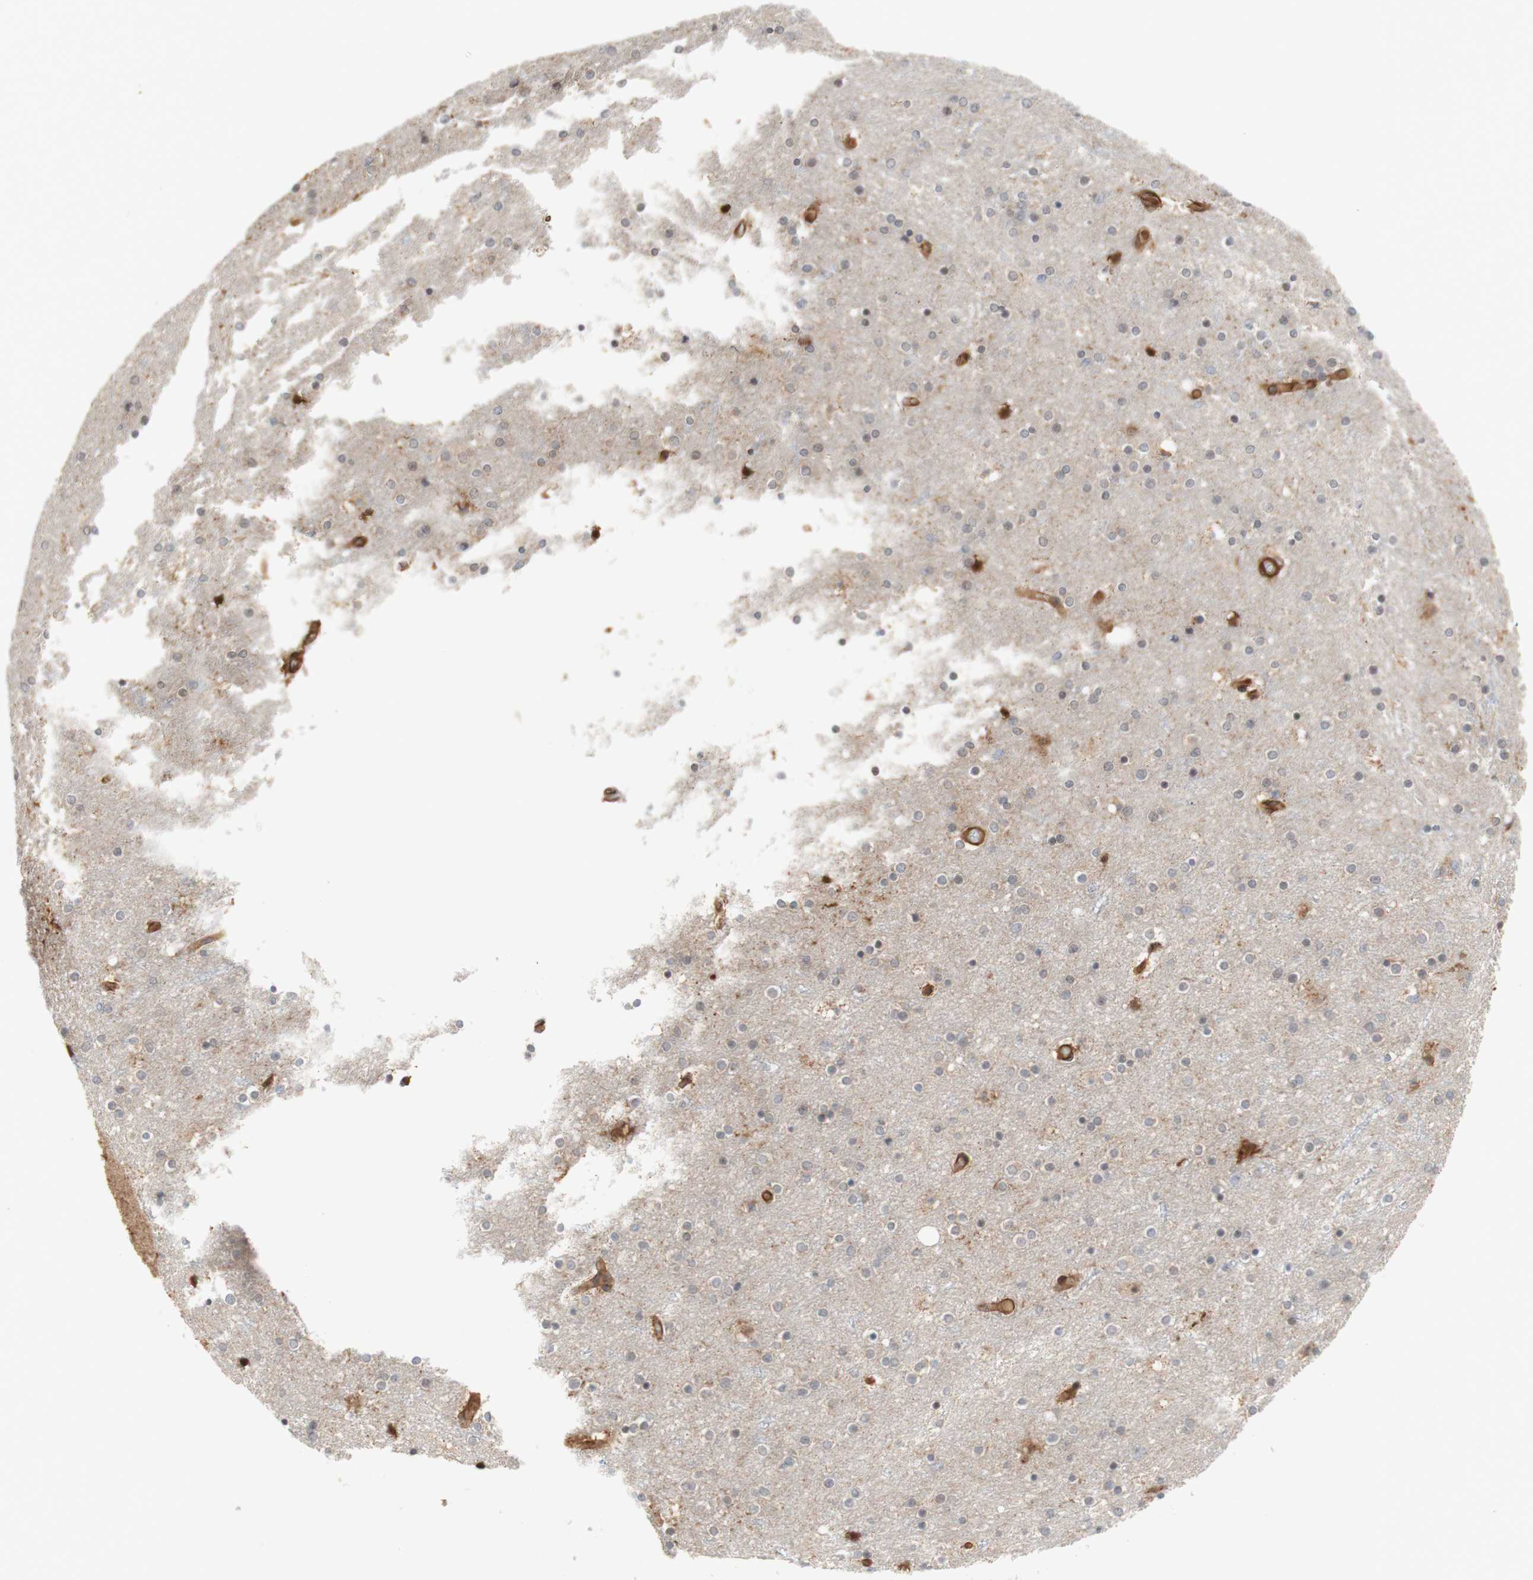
{"staining": {"intensity": "strong", "quantity": ">75%", "location": "cytoplasmic/membranous"}, "tissue": "cerebral cortex", "cell_type": "Endothelial cells", "image_type": "normal", "snomed": [{"axis": "morphology", "description": "Normal tissue, NOS"}, {"axis": "topography", "description": "Cerebral cortex"}], "caption": "Protein expression analysis of normal human cerebral cortex reveals strong cytoplasmic/membranous expression in approximately >75% of endothelial cells. (IHC, brightfield microscopy, high magnification).", "gene": "CNN3", "patient": {"sex": "female", "age": 54}}